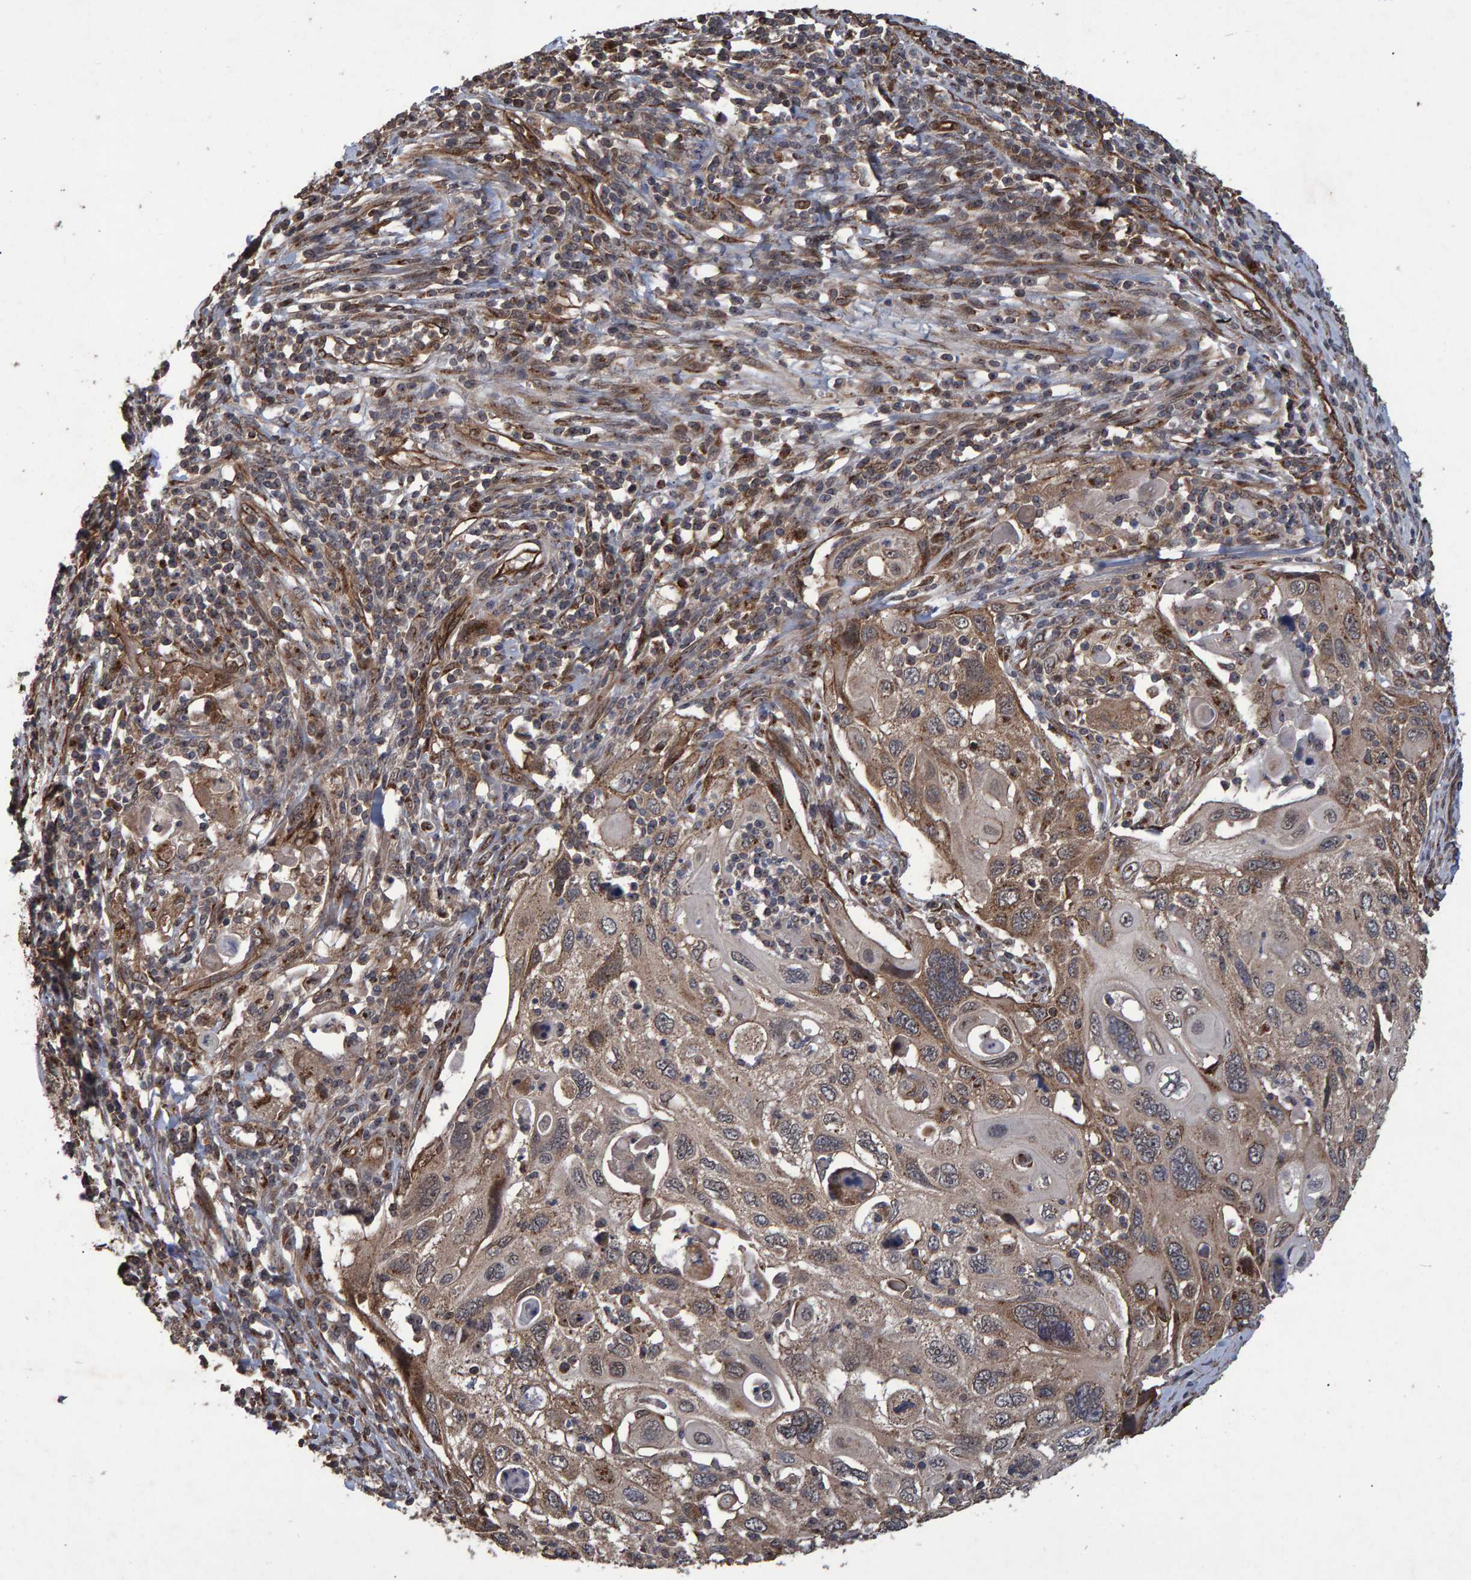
{"staining": {"intensity": "moderate", "quantity": ">75%", "location": "cytoplasmic/membranous,nuclear"}, "tissue": "cervical cancer", "cell_type": "Tumor cells", "image_type": "cancer", "snomed": [{"axis": "morphology", "description": "Squamous cell carcinoma, NOS"}, {"axis": "topography", "description": "Cervix"}], "caption": "Protein expression analysis of cervical squamous cell carcinoma demonstrates moderate cytoplasmic/membranous and nuclear positivity in about >75% of tumor cells.", "gene": "TRIM68", "patient": {"sex": "female", "age": 70}}